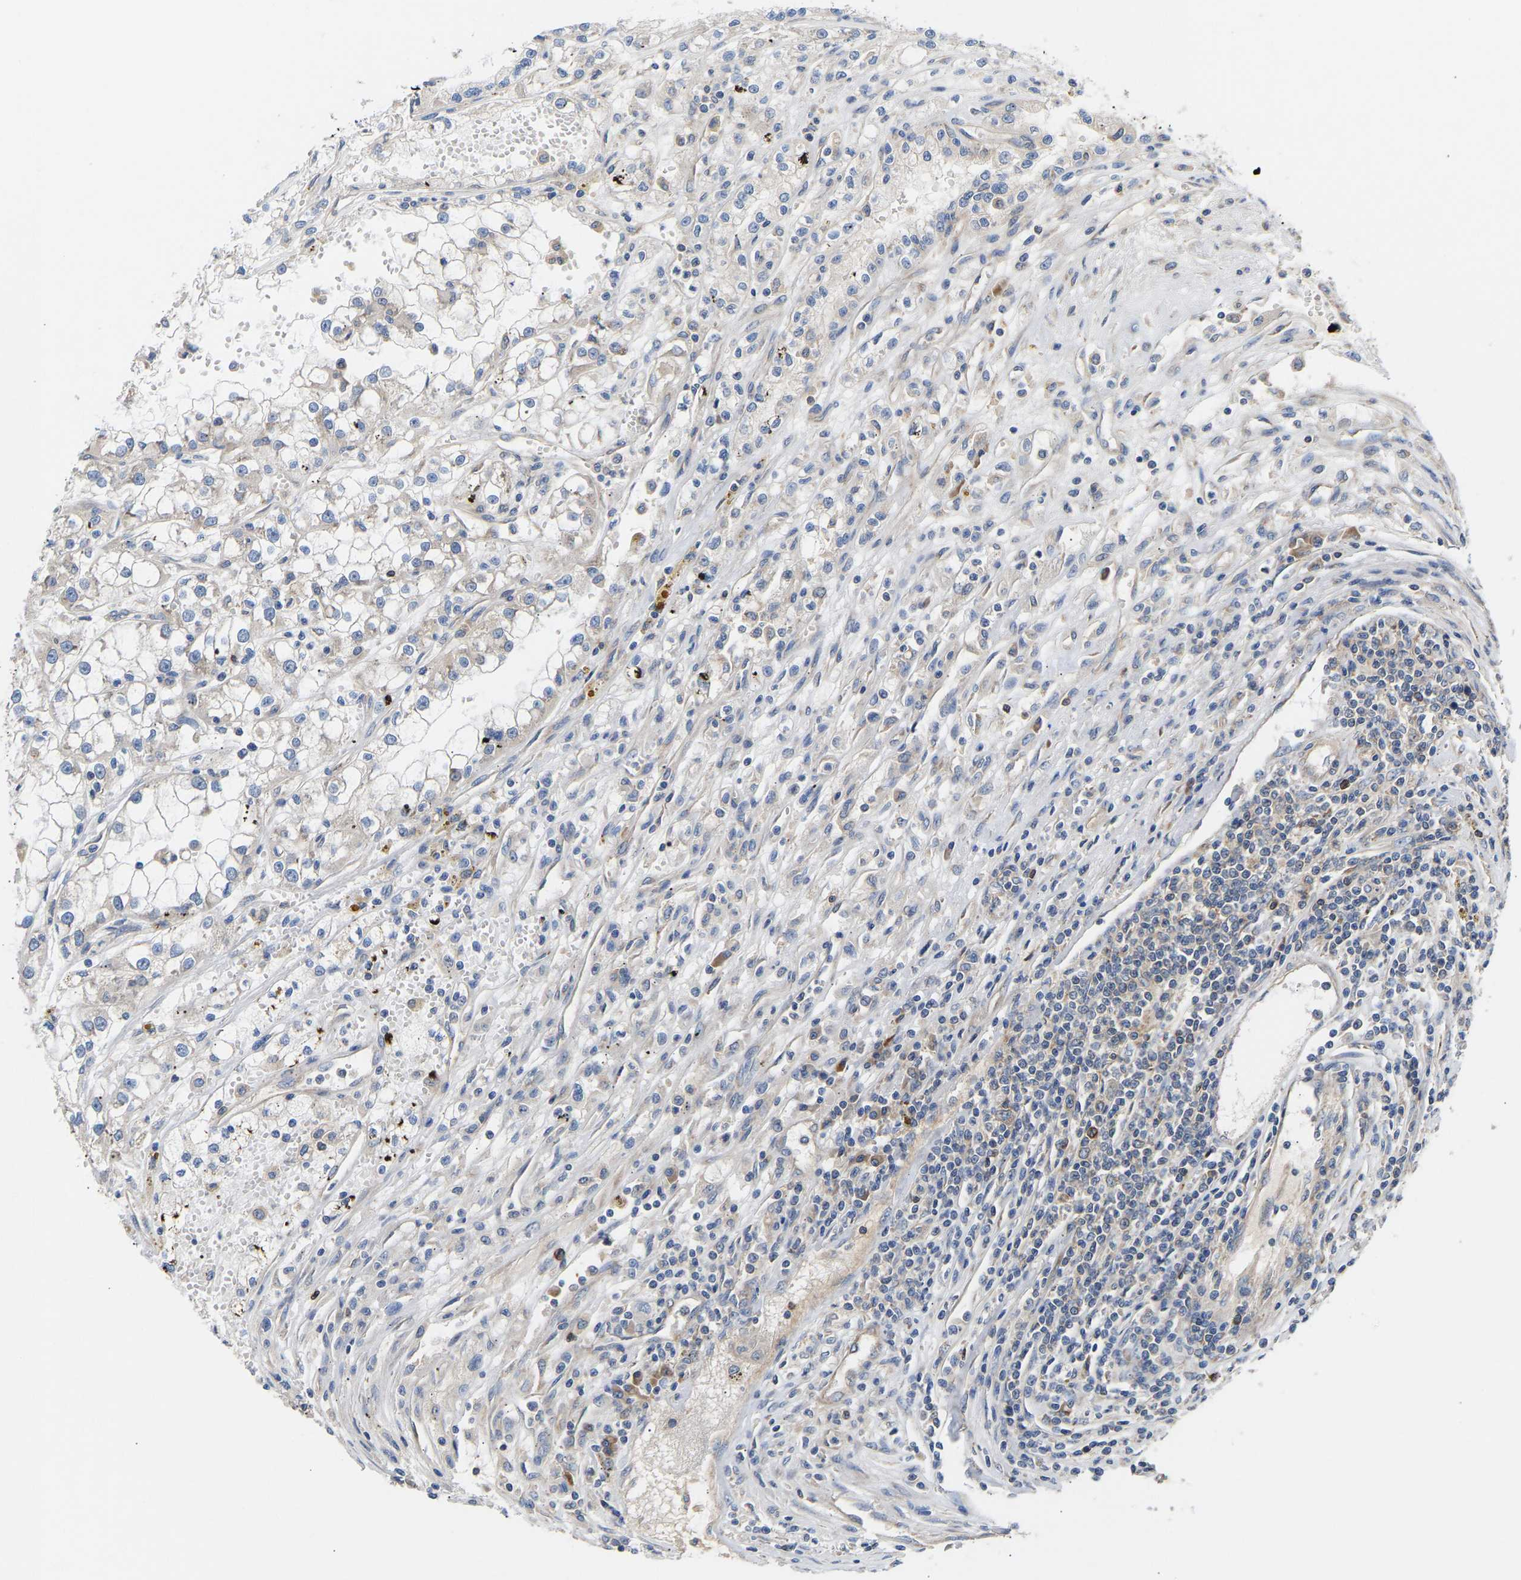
{"staining": {"intensity": "weak", "quantity": "<25%", "location": "cytoplasmic/membranous"}, "tissue": "renal cancer", "cell_type": "Tumor cells", "image_type": "cancer", "snomed": [{"axis": "morphology", "description": "Adenocarcinoma, NOS"}, {"axis": "topography", "description": "Kidney"}], "caption": "Human renal cancer (adenocarcinoma) stained for a protein using immunohistochemistry shows no positivity in tumor cells.", "gene": "AIMP2", "patient": {"sex": "female", "age": 52}}